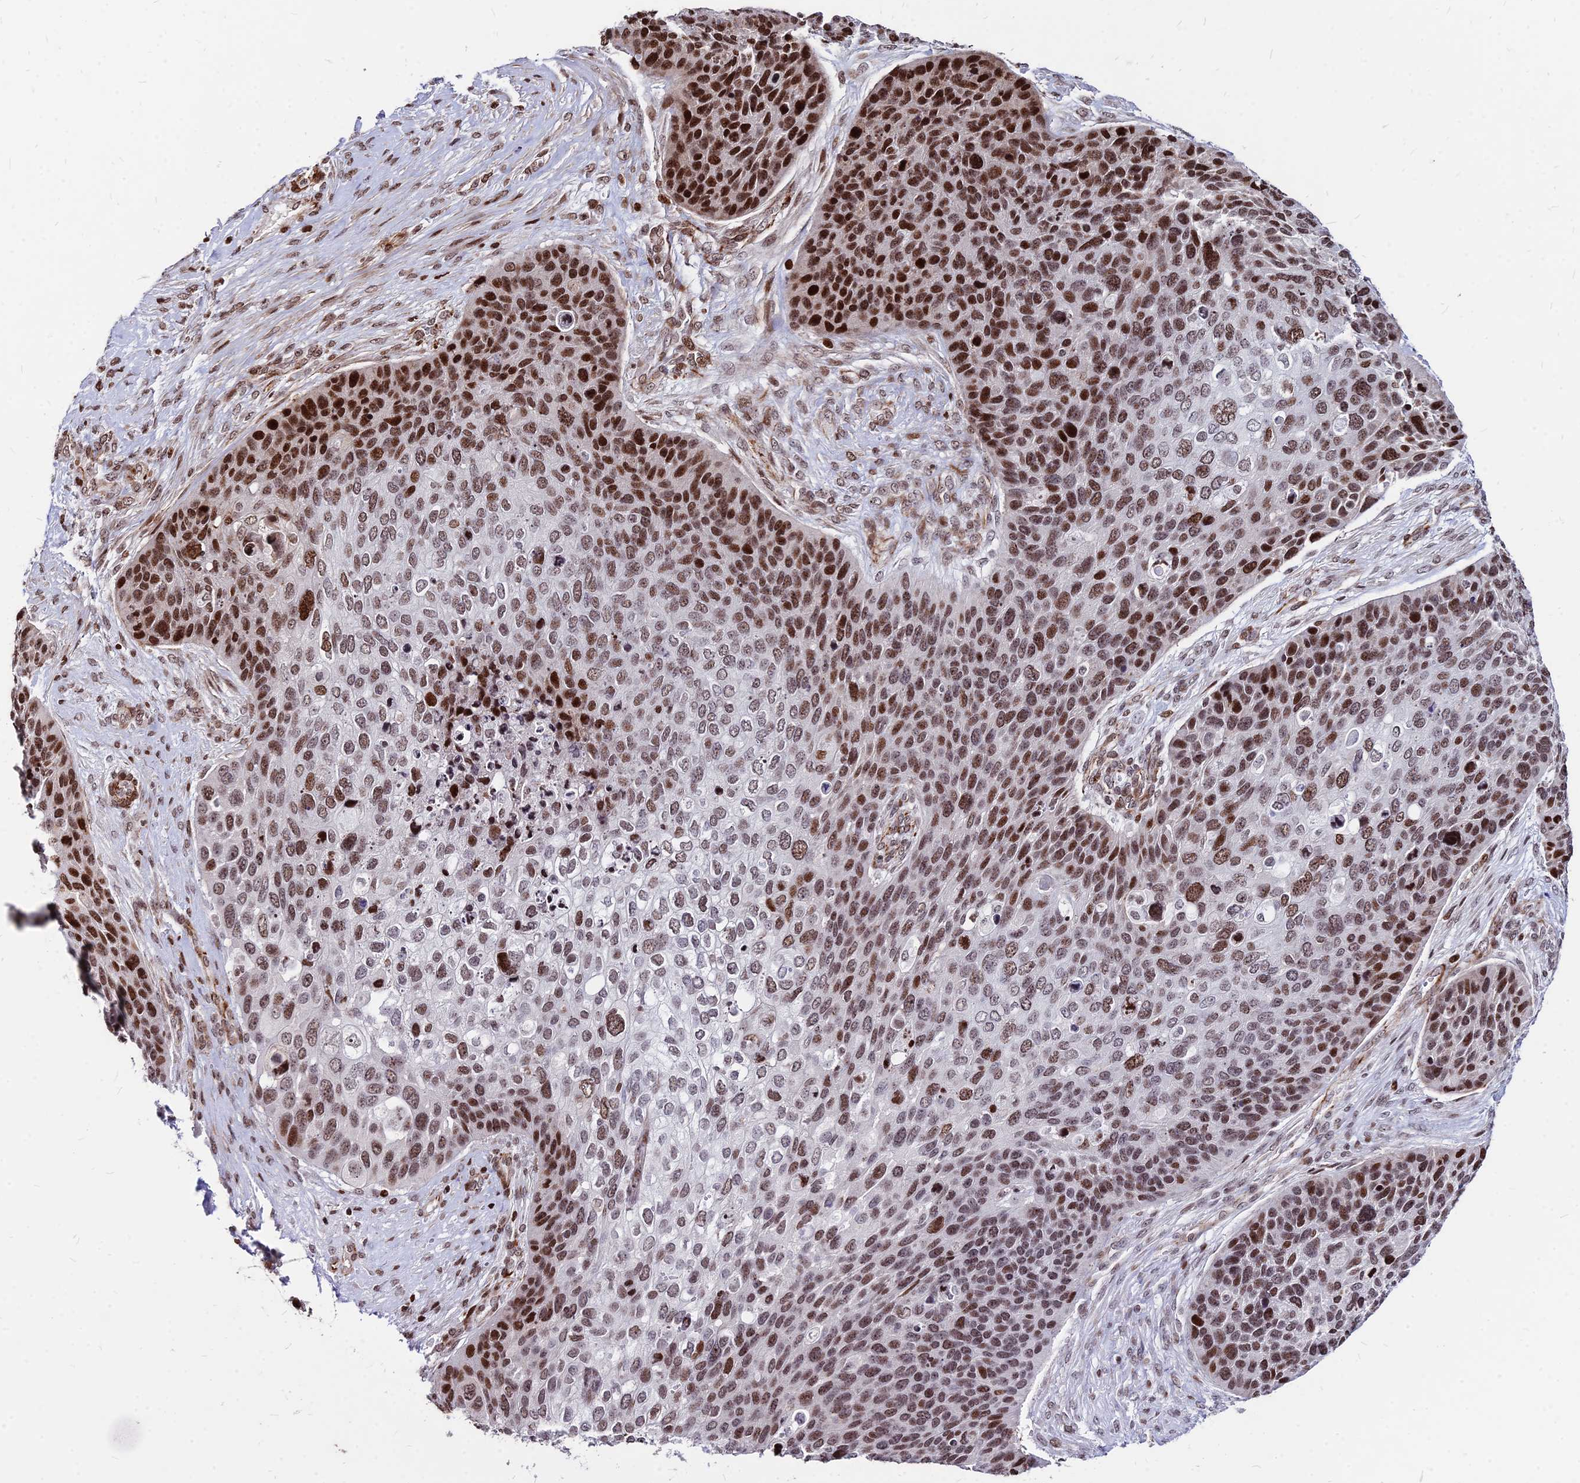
{"staining": {"intensity": "strong", "quantity": "25%-75%", "location": "nuclear"}, "tissue": "skin cancer", "cell_type": "Tumor cells", "image_type": "cancer", "snomed": [{"axis": "morphology", "description": "Basal cell carcinoma"}, {"axis": "topography", "description": "Skin"}], "caption": "Human skin basal cell carcinoma stained with a brown dye shows strong nuclear positive expression in approximately 25%-75% of tumor cells.", "gene": "NYAP2", "patient": {"sex": "female", "age": 74}}